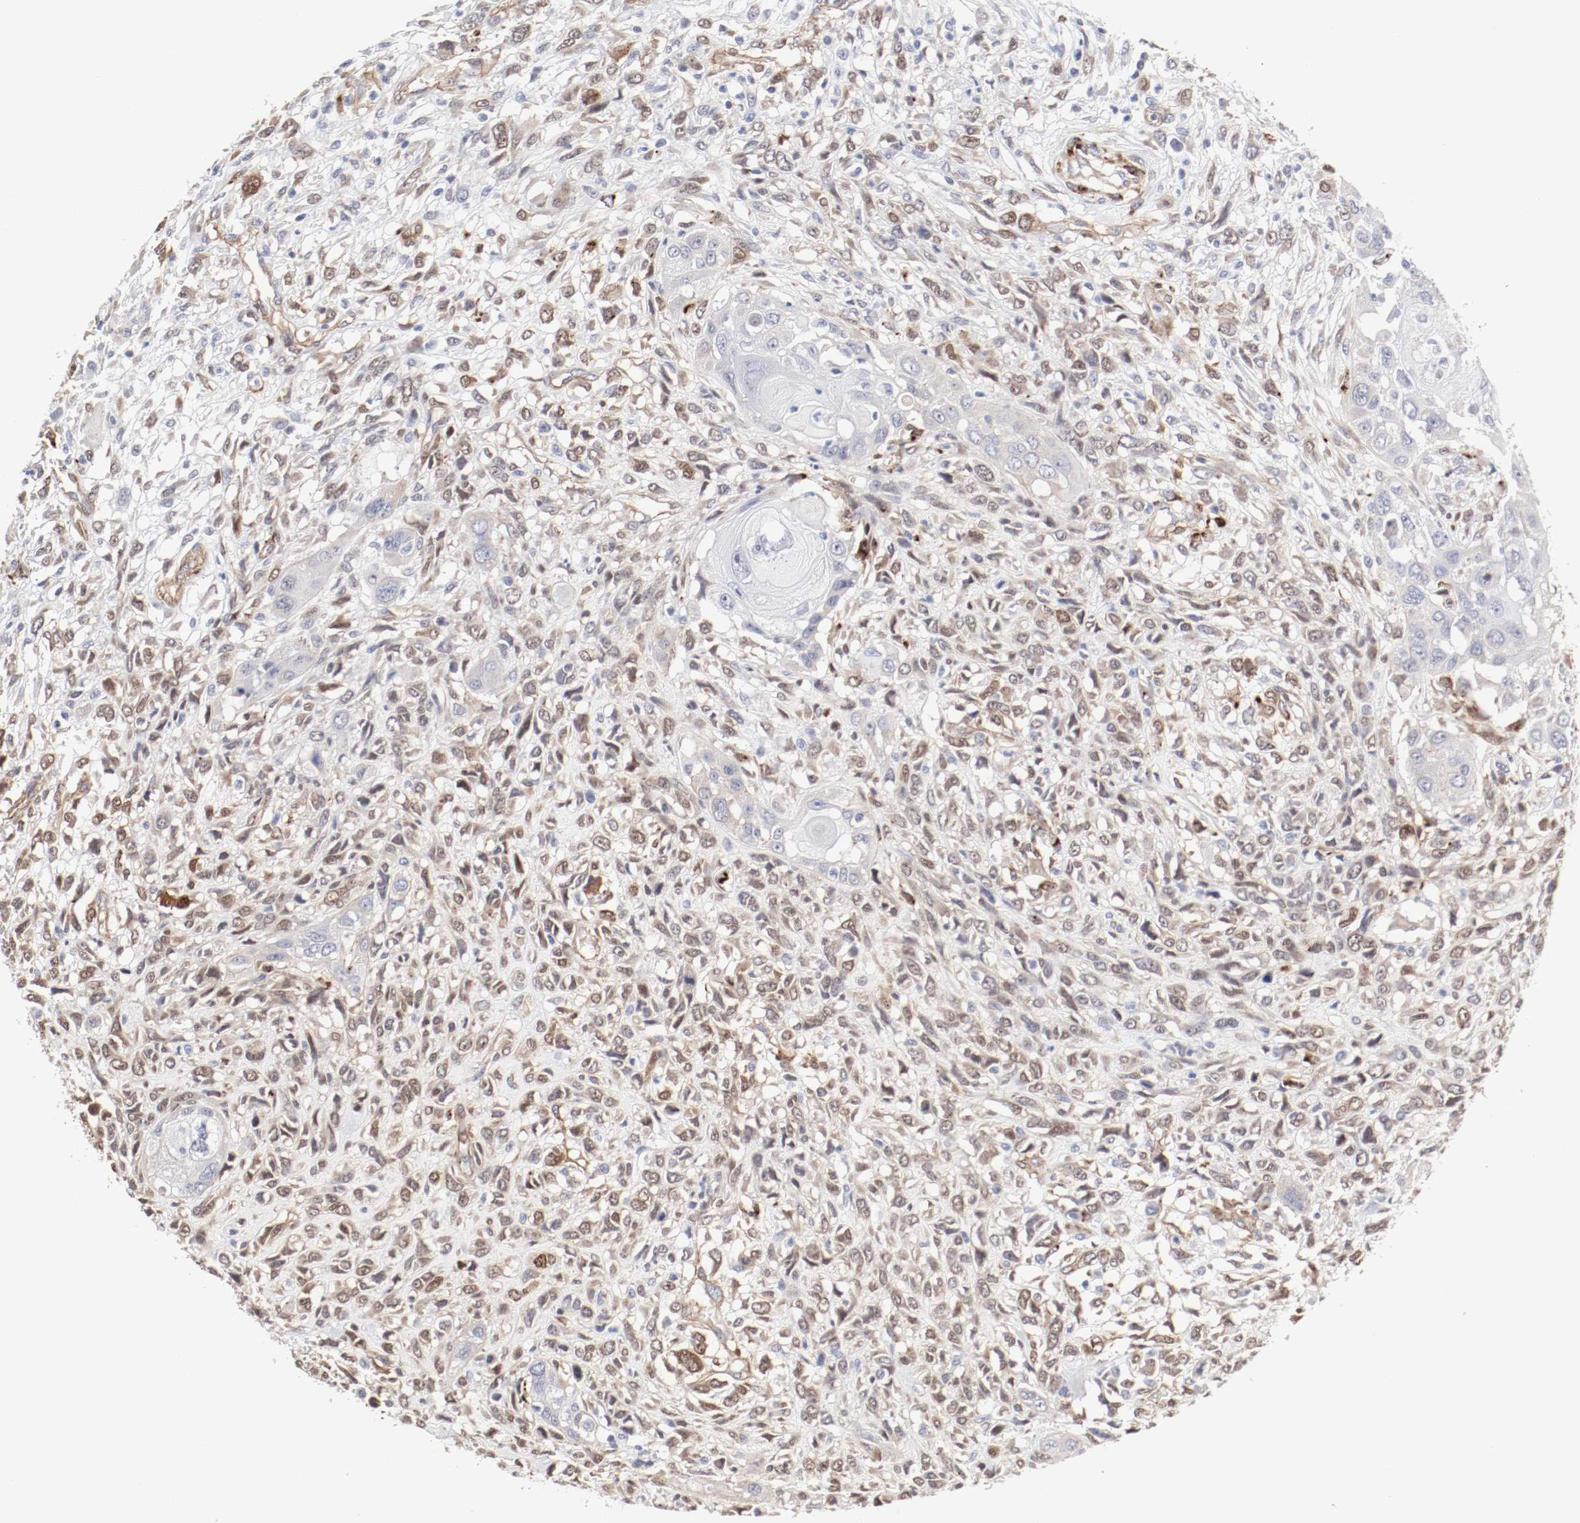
{"staining": {"intensity": "weak", "quantity": "25%-75%", "location": "cytoplasmic/membranous,nuclear"}, "tissue": "head and neck cancer", "cell_type": "Tumor cells", "image_type": "cancer", "snomed": [{"axis": "morphology", "description": "Neoplasm, malignant, NOS"}, {"axis": "topography", "description": "Salivary gland"}, {"axis": "topography", "description": "Head-Neck"}], "caption": "DAB (3,3'-diaminobenzidine) immunohistochemical staining of human malignant neoplasm (head and neck) shows weak cytoplasmic/membranous and nuclear protein staining in approximately 25%-75% of tumor cells.", "gene": "MAGED4", "patient": {"sex": "male", "age": 43}}